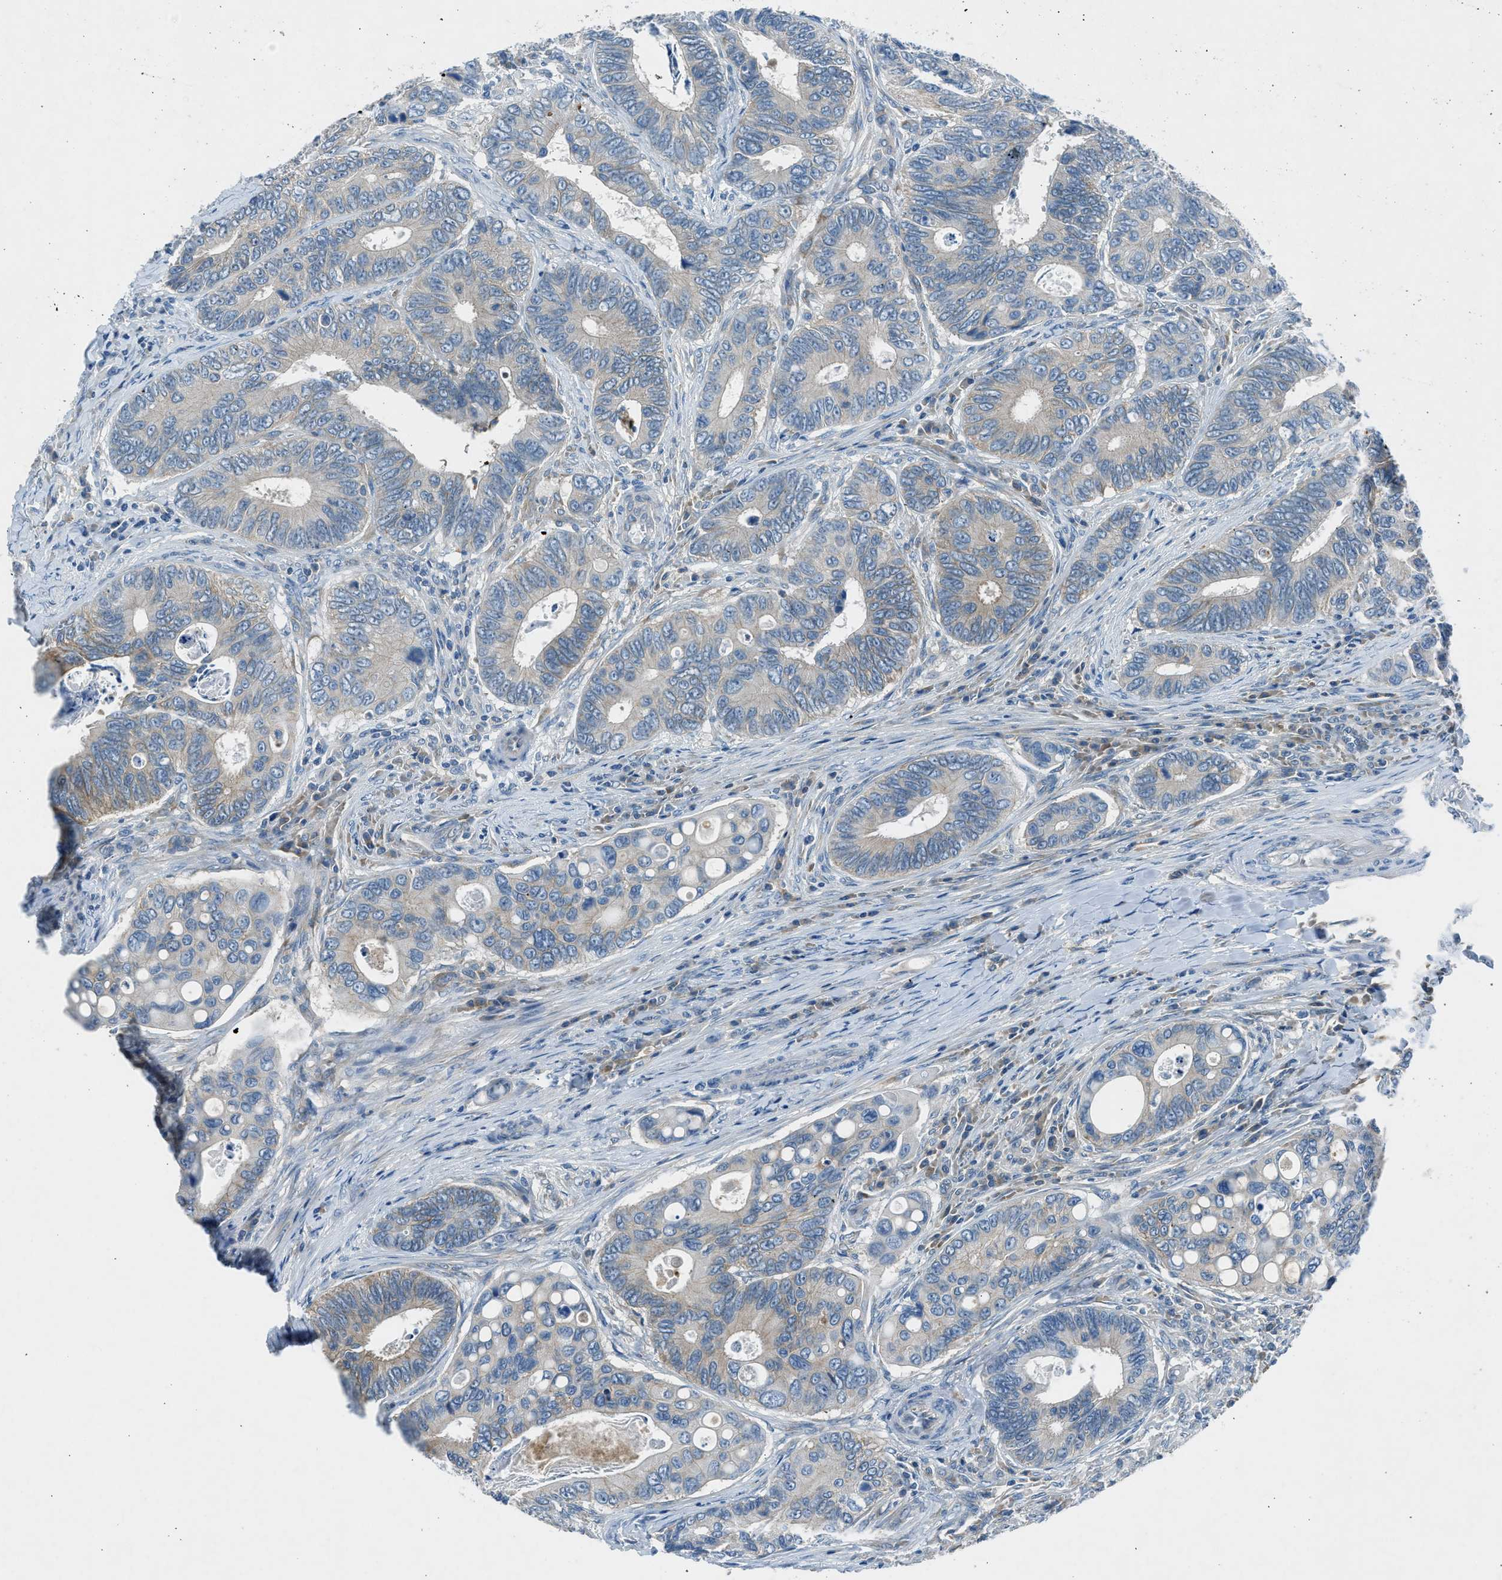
{"staining": {"intensity": "weak", "quantity": "<25%", "location": "cytoplasmic/membranous"}, "tissue": "colorectal cancer", "cell_type": "Tumor cells", "image_type": "cancer", "snomed": [{"axis": "morphology", "description": "Inflammation, NOS"}, {"axis": "morphology", "description": "Adenocarcinoma, NOS"}, {"axis": "topography", "description": "Colon"}], "caption": "Immunohistochemical staining of colorectal cancer (adenocarcinoma) shows no significant positivity in tumor cells. The staining is performed using DAB brown chromogen with nuclei counter-stained in using hematoxylin.", "gene": "BMP1", "patient": {"sex": "male", "age": 72}}